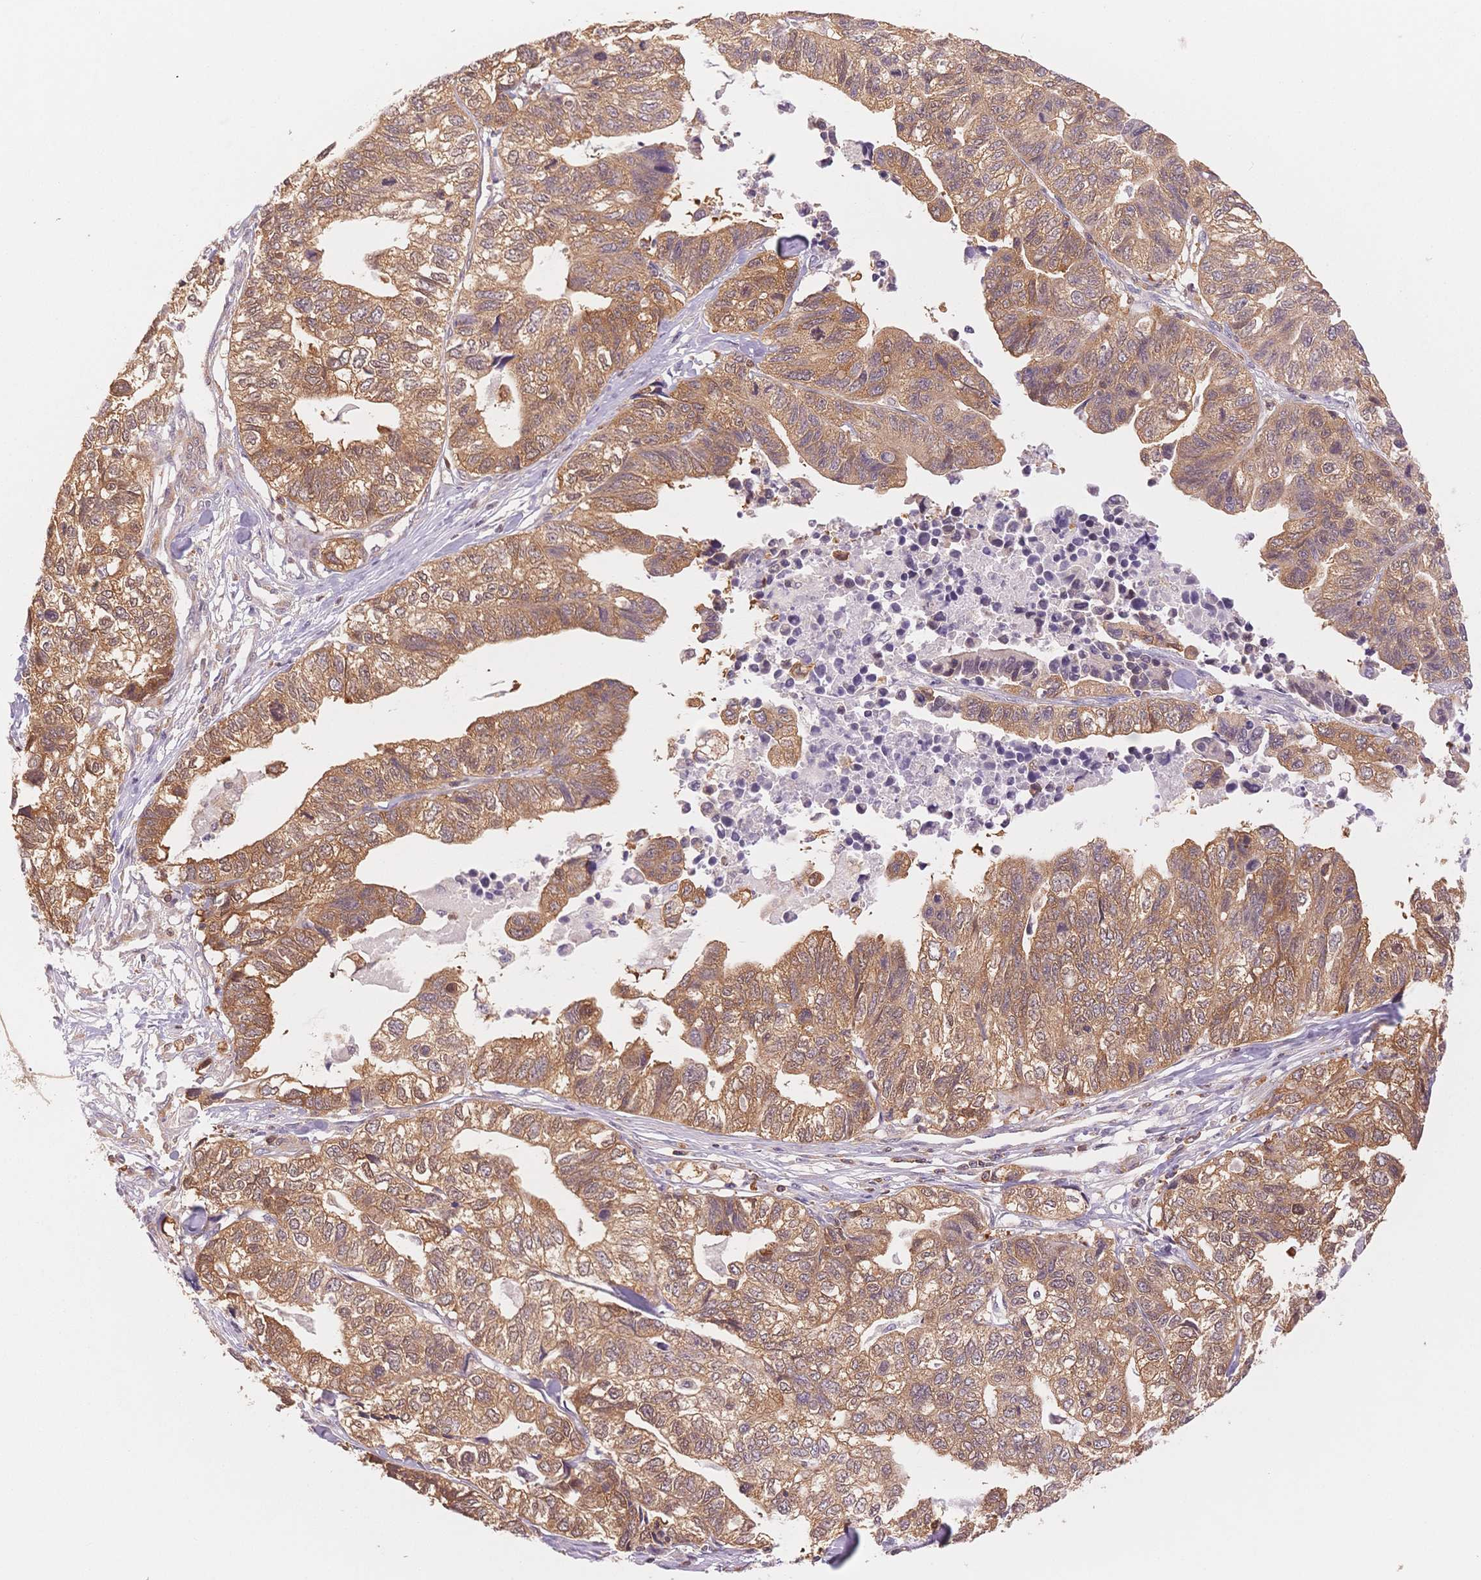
{"staining": {"intensity": "moderate", "quantity": ">75%", "location": "cytoplasmic/membranous"}, "tissue": "stomach cancer", "cell_type": "Tumor cells", "image_type": "cancer", "snomed": [{"axis": "morphology", "description": "Adenocarcinoma, NOS"}, {"axis": "topography", "description": "Stomach, upper"}], "caption": "Immunohistochemistry micrograph of neoplastic tissue: human stomach adenocarcinoma stained using IHC displays medium levels of moderate protein expression localized specifically in the cytoplasmic/membranous of tumor cells, appearing as a cytoplasmic/membranous brown color.", "gene": "STK39", "patient": {"sex": "female", "age": 67}}